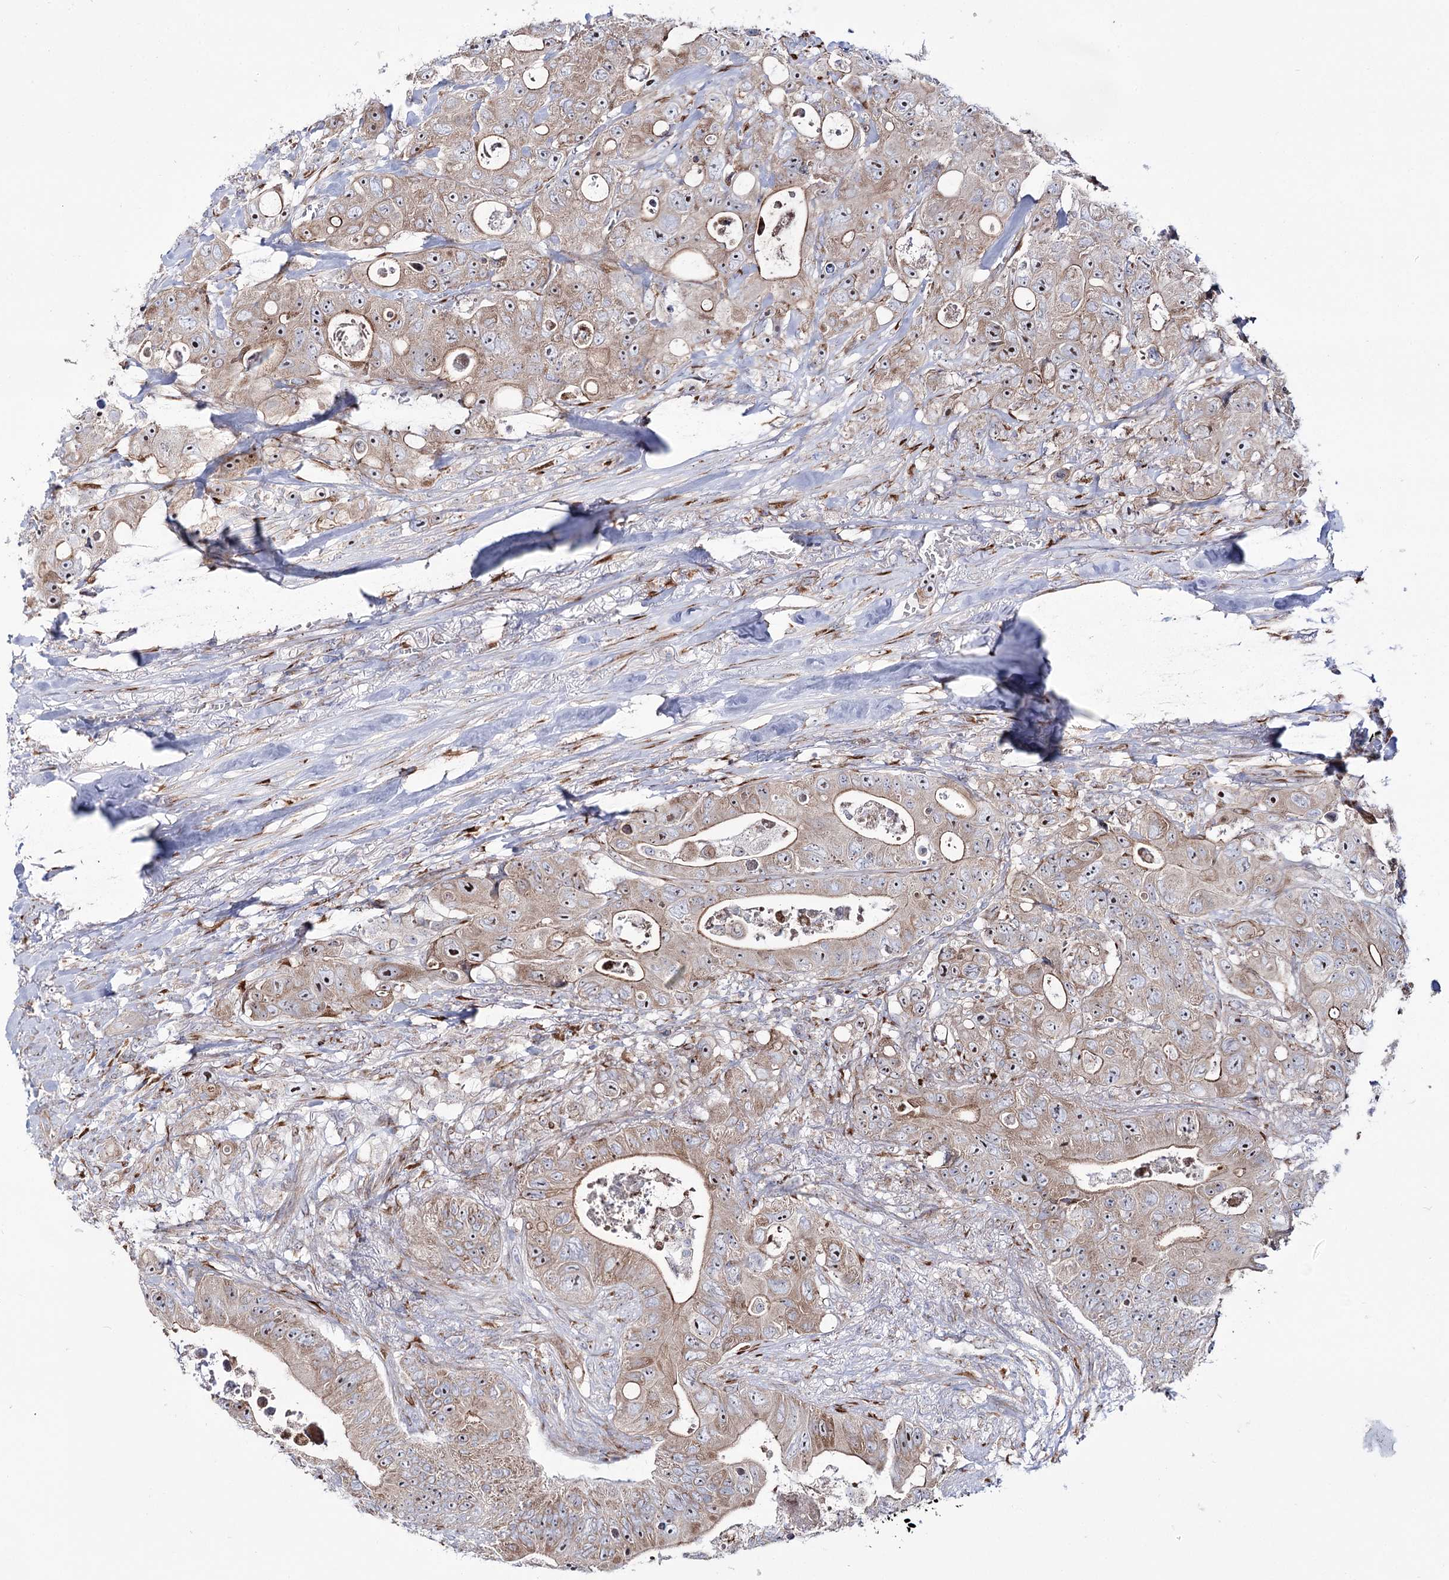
{"staining": {"intensity": "moderate", "quantity": ">75%", "location": "cytoplasmic/membranous,nuclear"}, "tissue": "colorectal cancer", "cell_type": "Tumor cells", "image_type": "cancer", "snomed": [{"axis": "morphology", "description": "Adenocarcinoma, NOS"}, {"axis": "topography", "description": "Colon"}], "caption": "An immunohistochemistry micrograph of neoplastic tissue is shown. Protein staining in brown highlights moderate cytoplasmic/membranous and nuclear positivity in colorectal cancer within tumor cells. (Stains: DAB (3,3'-diaminobenzidine) in brown, nuclei in blue, Microscopy: brightfield microscopy at high magnification).", "gene": "METTL5", "patient": {"sex": "female", "age": 46}}